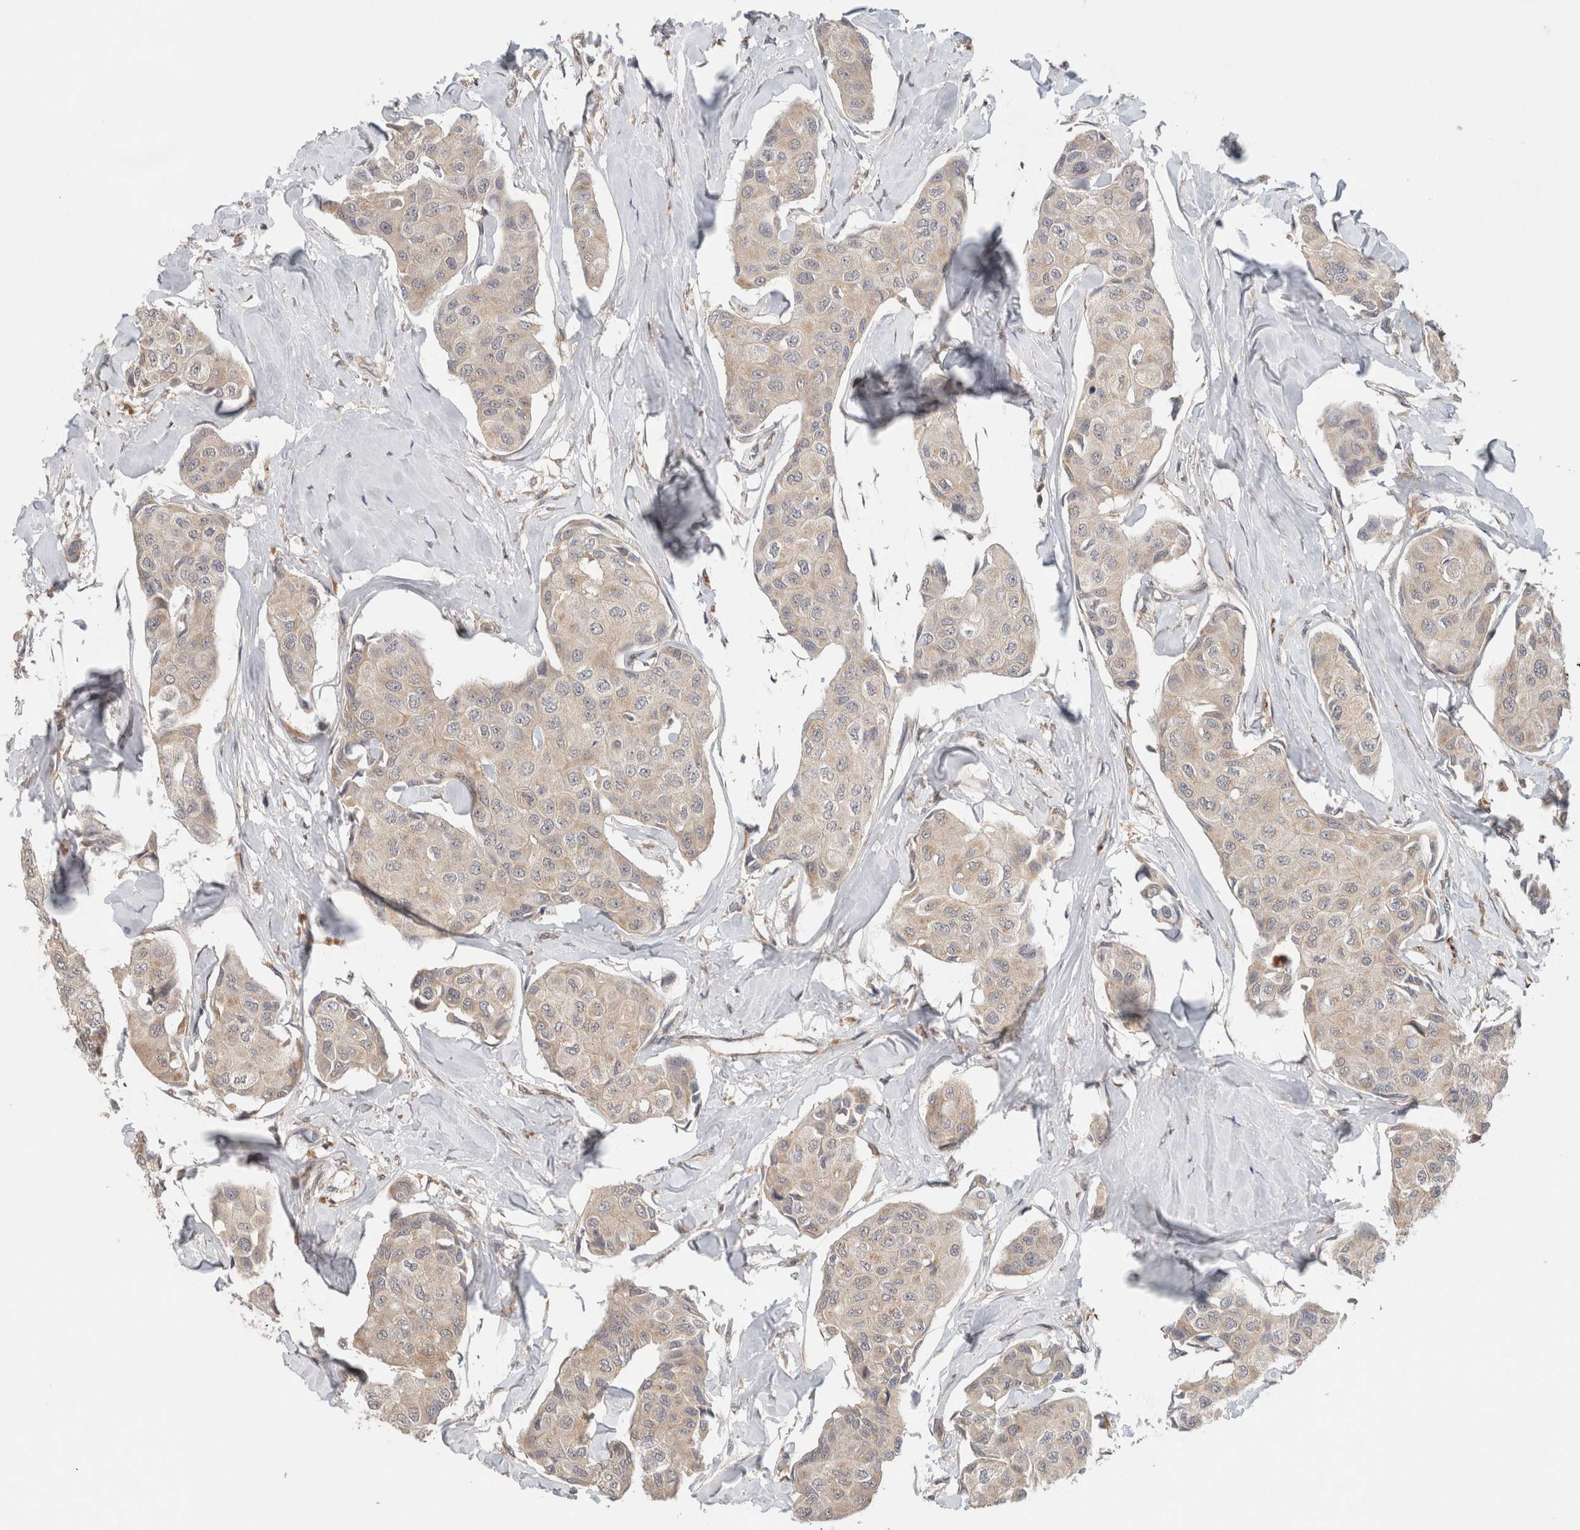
{"staining": {"intensity": "weak", "quantity": "25%-75%", "location": "cytoplasmic/membranous"}, "tissue": "breast cancer", "cell_type": "Tumor cells", "image_type": "cancer", "snomed": [{"axis": "morphology", "description": "Duct carcinoma"}, {"axis": "topography", "description": "Breast"}], "caption": "Human breast cancer stained for a protein (brown) demonstrates weak cytoplasmic/membranous positive expression in about 25%-75% of tumor cells.", "gene": "SGK1", "patient": {"sex": "female", "age": 80}}